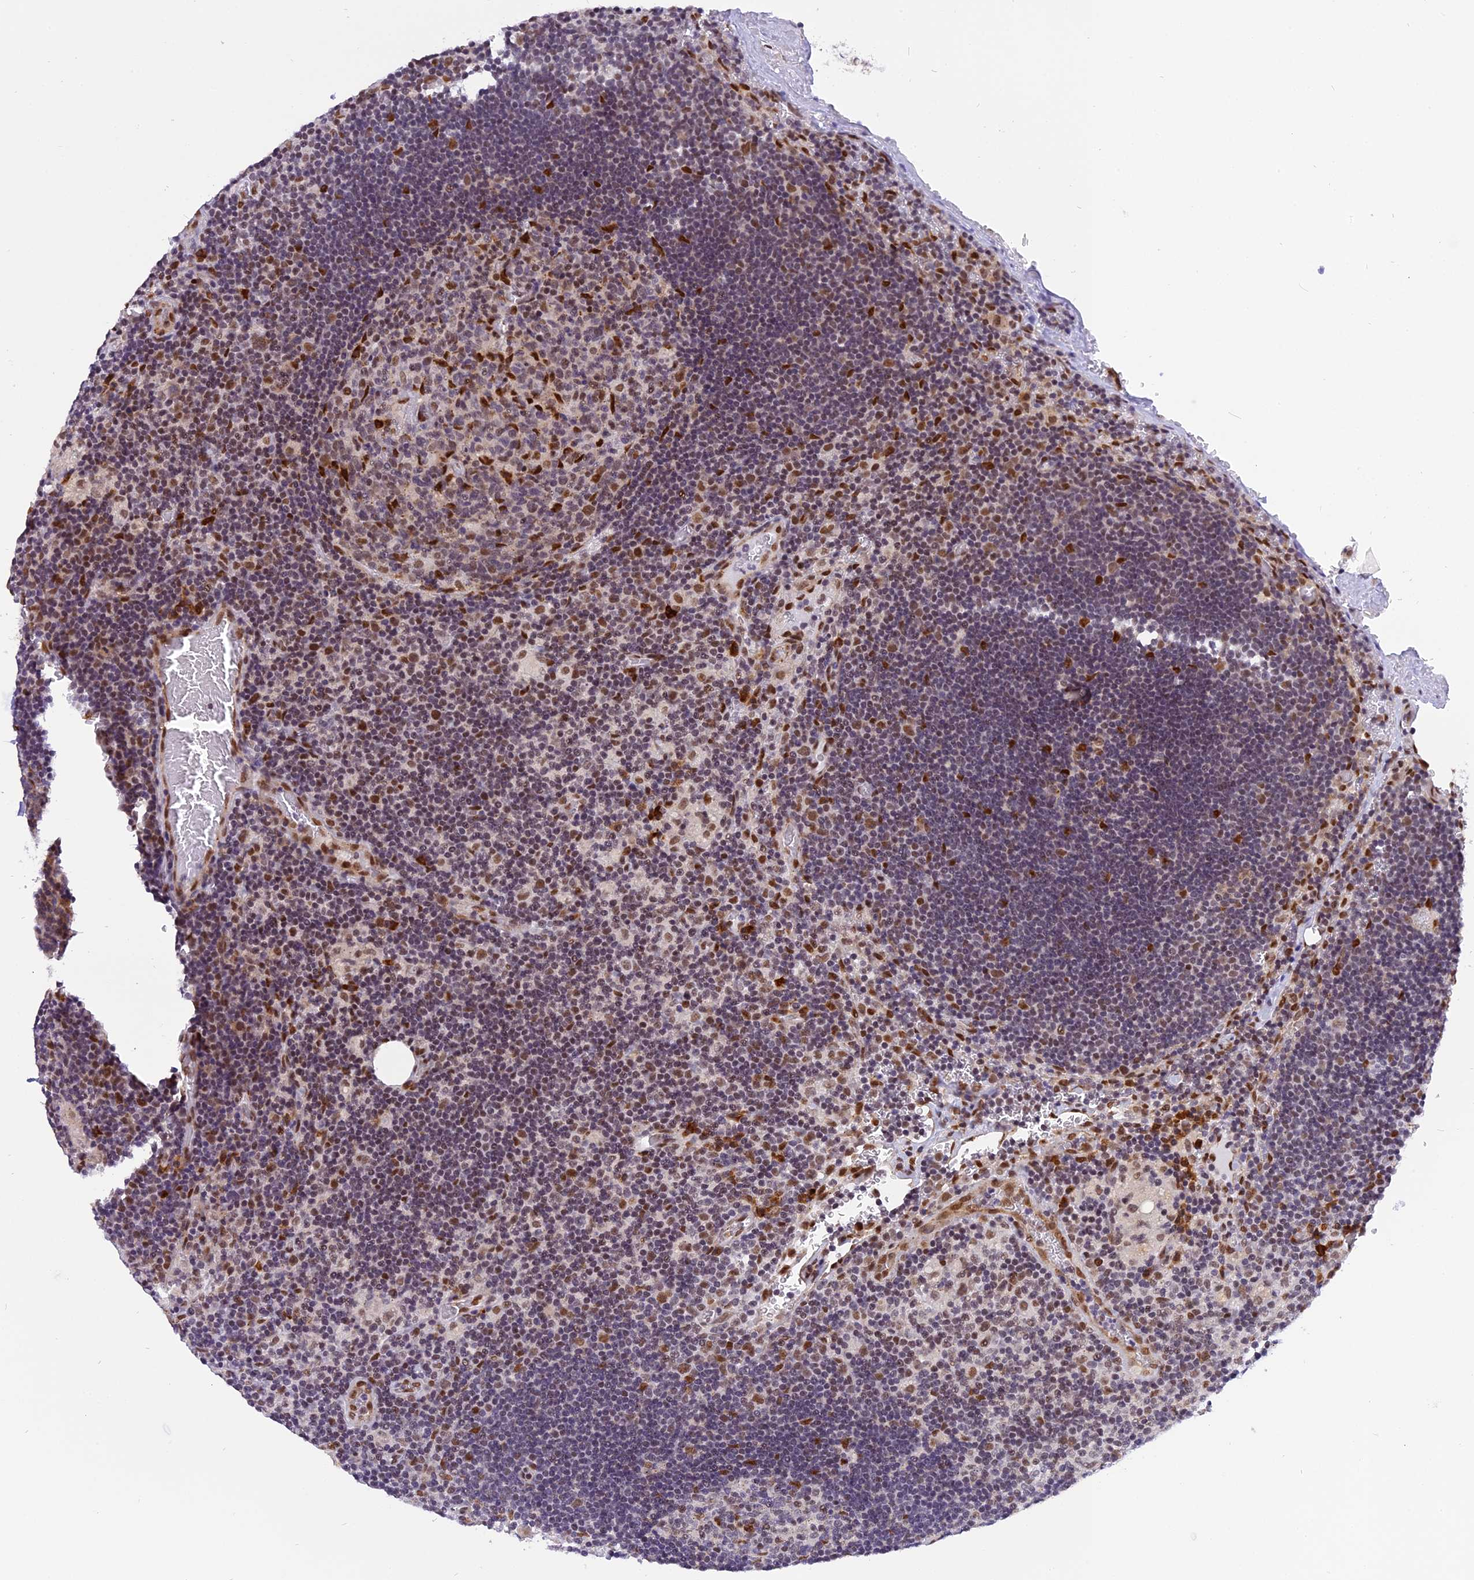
{"staining": {"intensity": "strong", "quantity": "<25%", "location": "nuclear"}, "tissue": "lymph node", "cell_type": "Germinal center cells", "image_type": "normal", "snomed": [{"axis": "morphology", "description": "Normal tissue, NOS"}, {"axis": "topography", "description": "Lymph node"}], "caption": "This is a photomicrograph of immunohistochemistry (IHC) staining of normal lymph node, which shows strong staining in the nuclear of germinal center cells.", "gene": "IRF2BP1", "patient": {"sex": "female", "age": 73}}